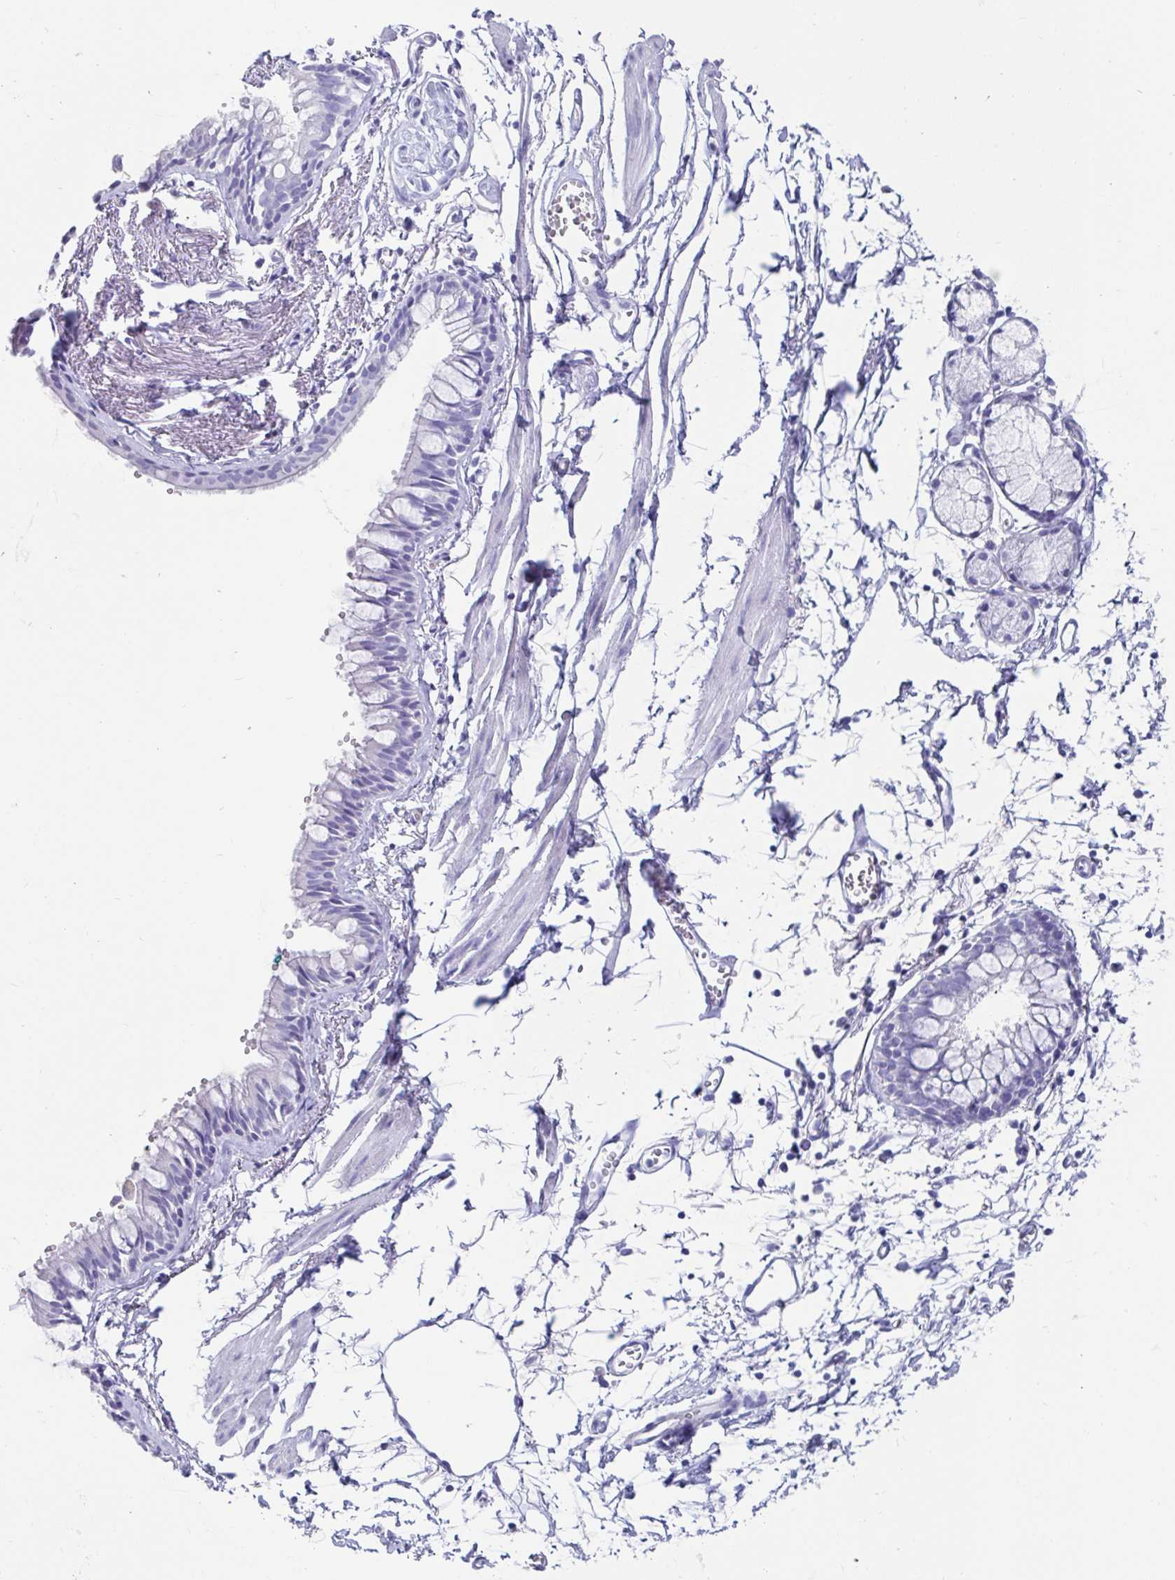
{"staining": {"intensity": "negative", "quantity": "none", "location": "none"}, "tissue": "bronchus", "cell_type": "Respiratory epithelial cells", "image_type": "normal", "snomed": [{"axis": "morphology", "description": "Normal tissue, NOS"}, {"axis": "topography", "description": "Cartilage tissue"}, {"axis": "topography", "description": "Bronchus"}], "caption": "IHC of normal bronchus reveals no expression in respiratory epithelial cells.", "gene": "ZPBP2", "patient": {"sex": "female", "age": 59}}